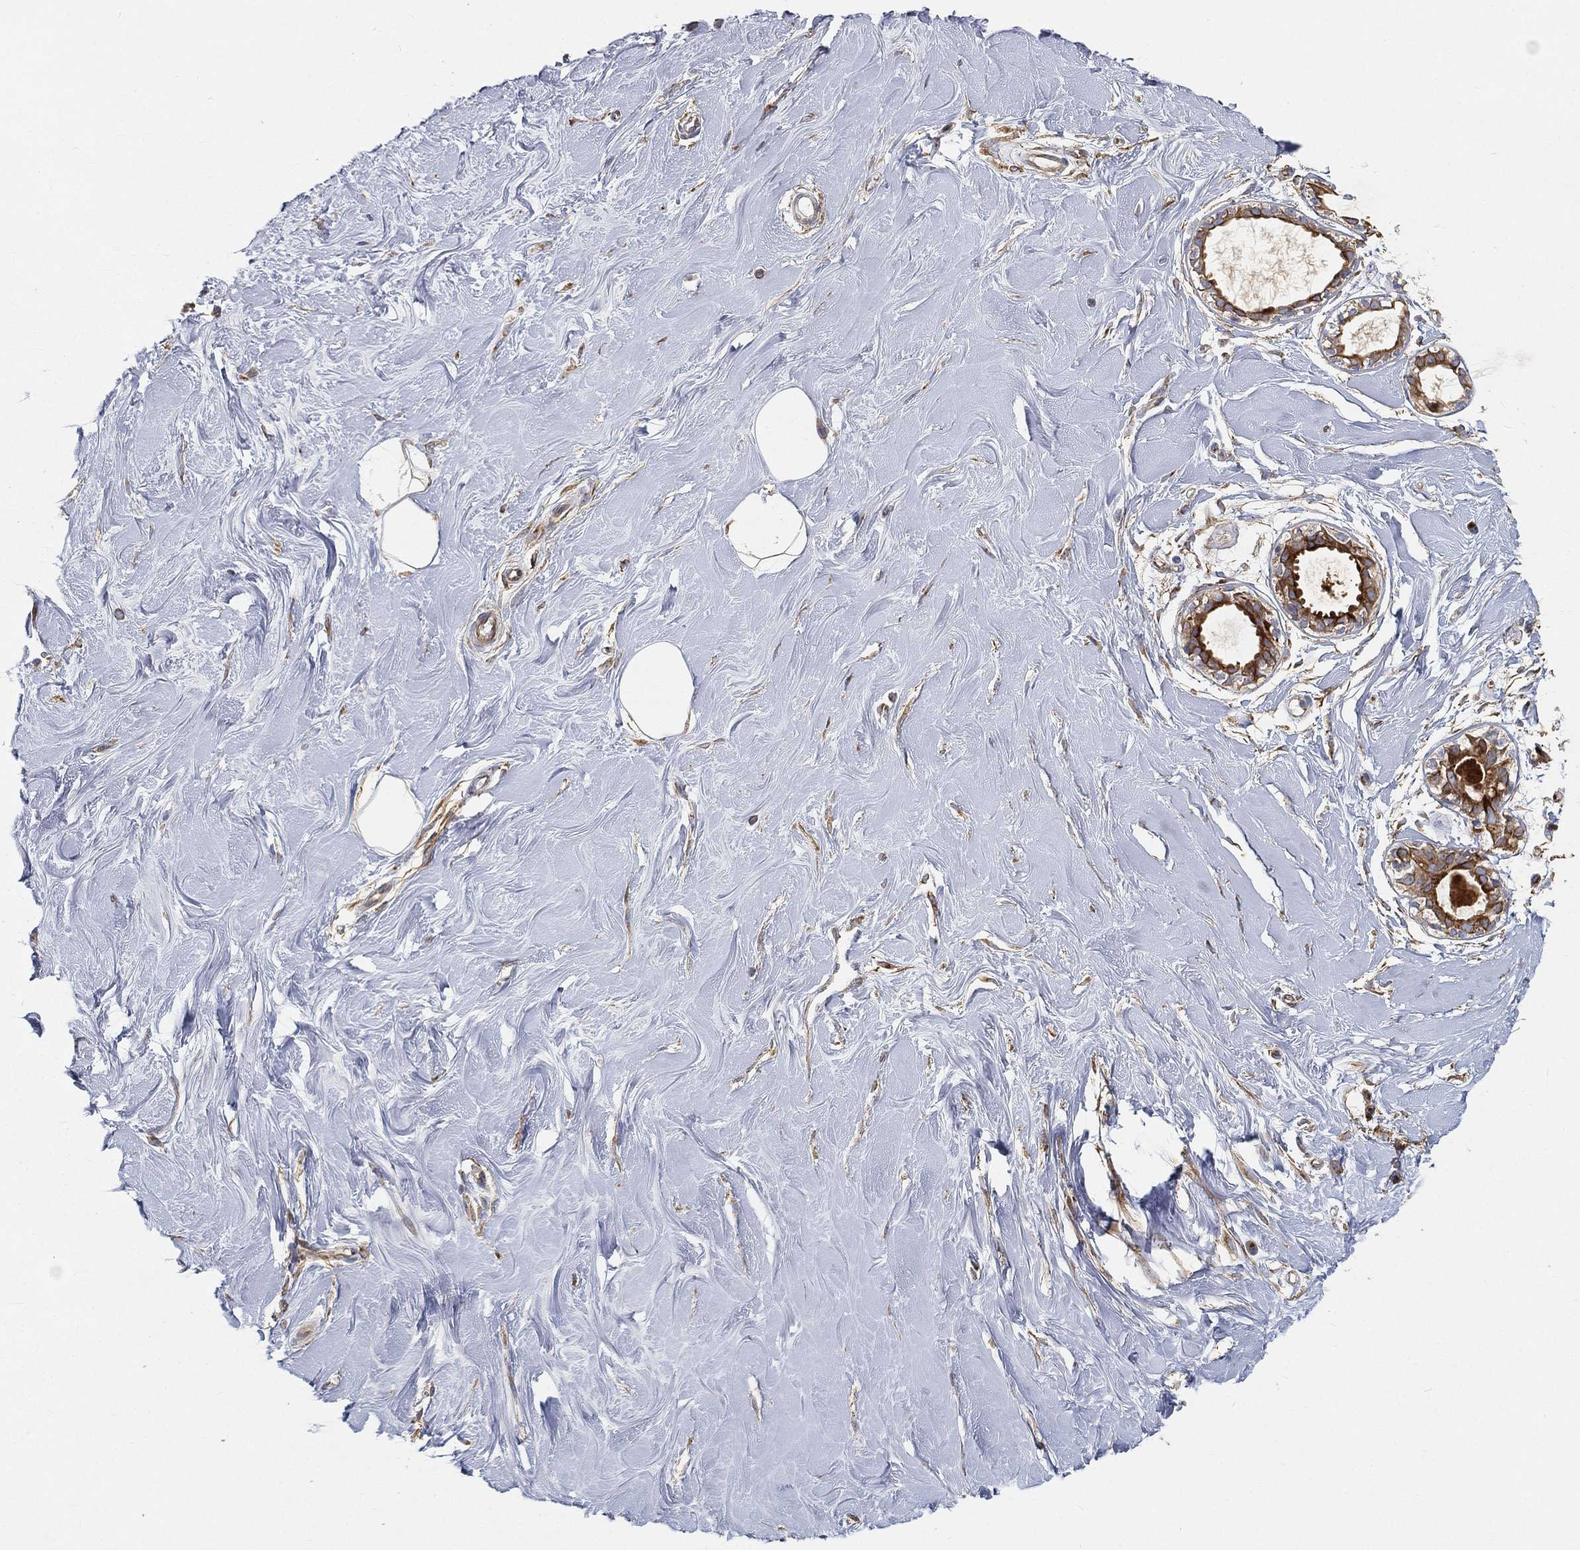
{"staining": {"intensity": "moderate", "quantity": ">75%", "location": "cytoplasmic/membranous"}, "tissue": "soft tissue", "cell_type": "Fibroblasts", "image_type": "normal", "snomed": [{"axis": "morphology", "description": "Normal tissue, NOS"}, {"axis": "topography", "description": "Breast"}], "caption": "Immunohistochemistry histopathology image of unremarkable soft tissue: human soft tissue stained using immunohistochemistry (IHC) reveals medium levels of moderate protein expression localized specifically in the cytoplasmic/membranous of fibroblasts, appearing as a cytoplasmic/membranous brown color.", "gene": "TMEM25", "patient": {"sex": "female", "age": 49}}